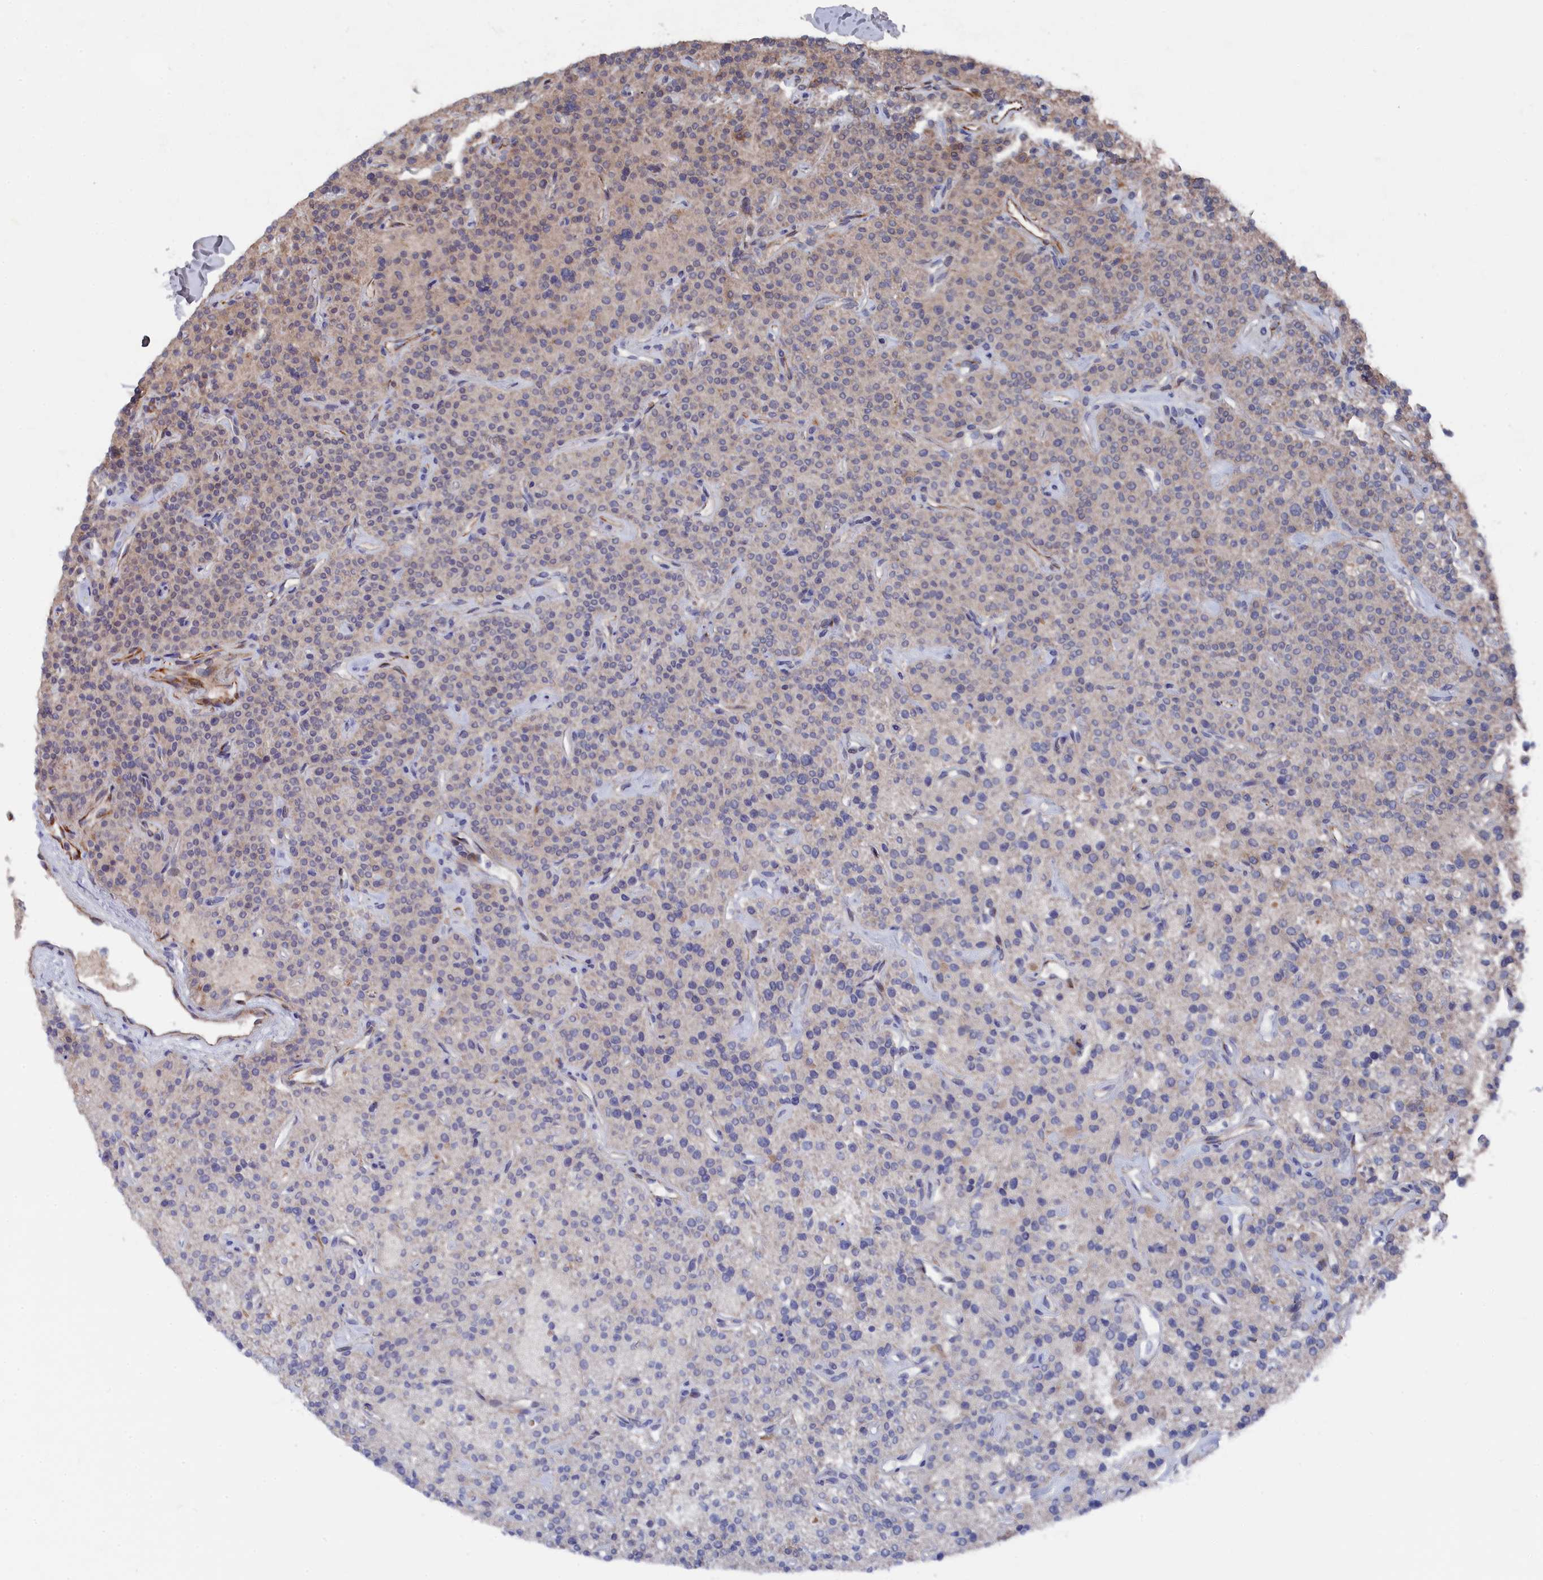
{"staining": {"intensity": "weak", "quantity": "<25%", "location": "cytoplasmic/membranous"}, "tissue": "parathyroid gland", "cell_type": "Glandular cells", "image_type": "normal", "snomed": [{"axis": "morphology", "description": "Normal tissue, NOS"}, {"axis": "topography", "description": "Parathyroid gland"}], "caption": "DAB immunohistochemical staining of normal parathyroid gland shows no significant expression in glandular cells. (DAB immunohistochemistry (IHC) with hematoxylin counter stain).", "gene": "SMG9", "patient": {"sex": "male", "age": 46}}